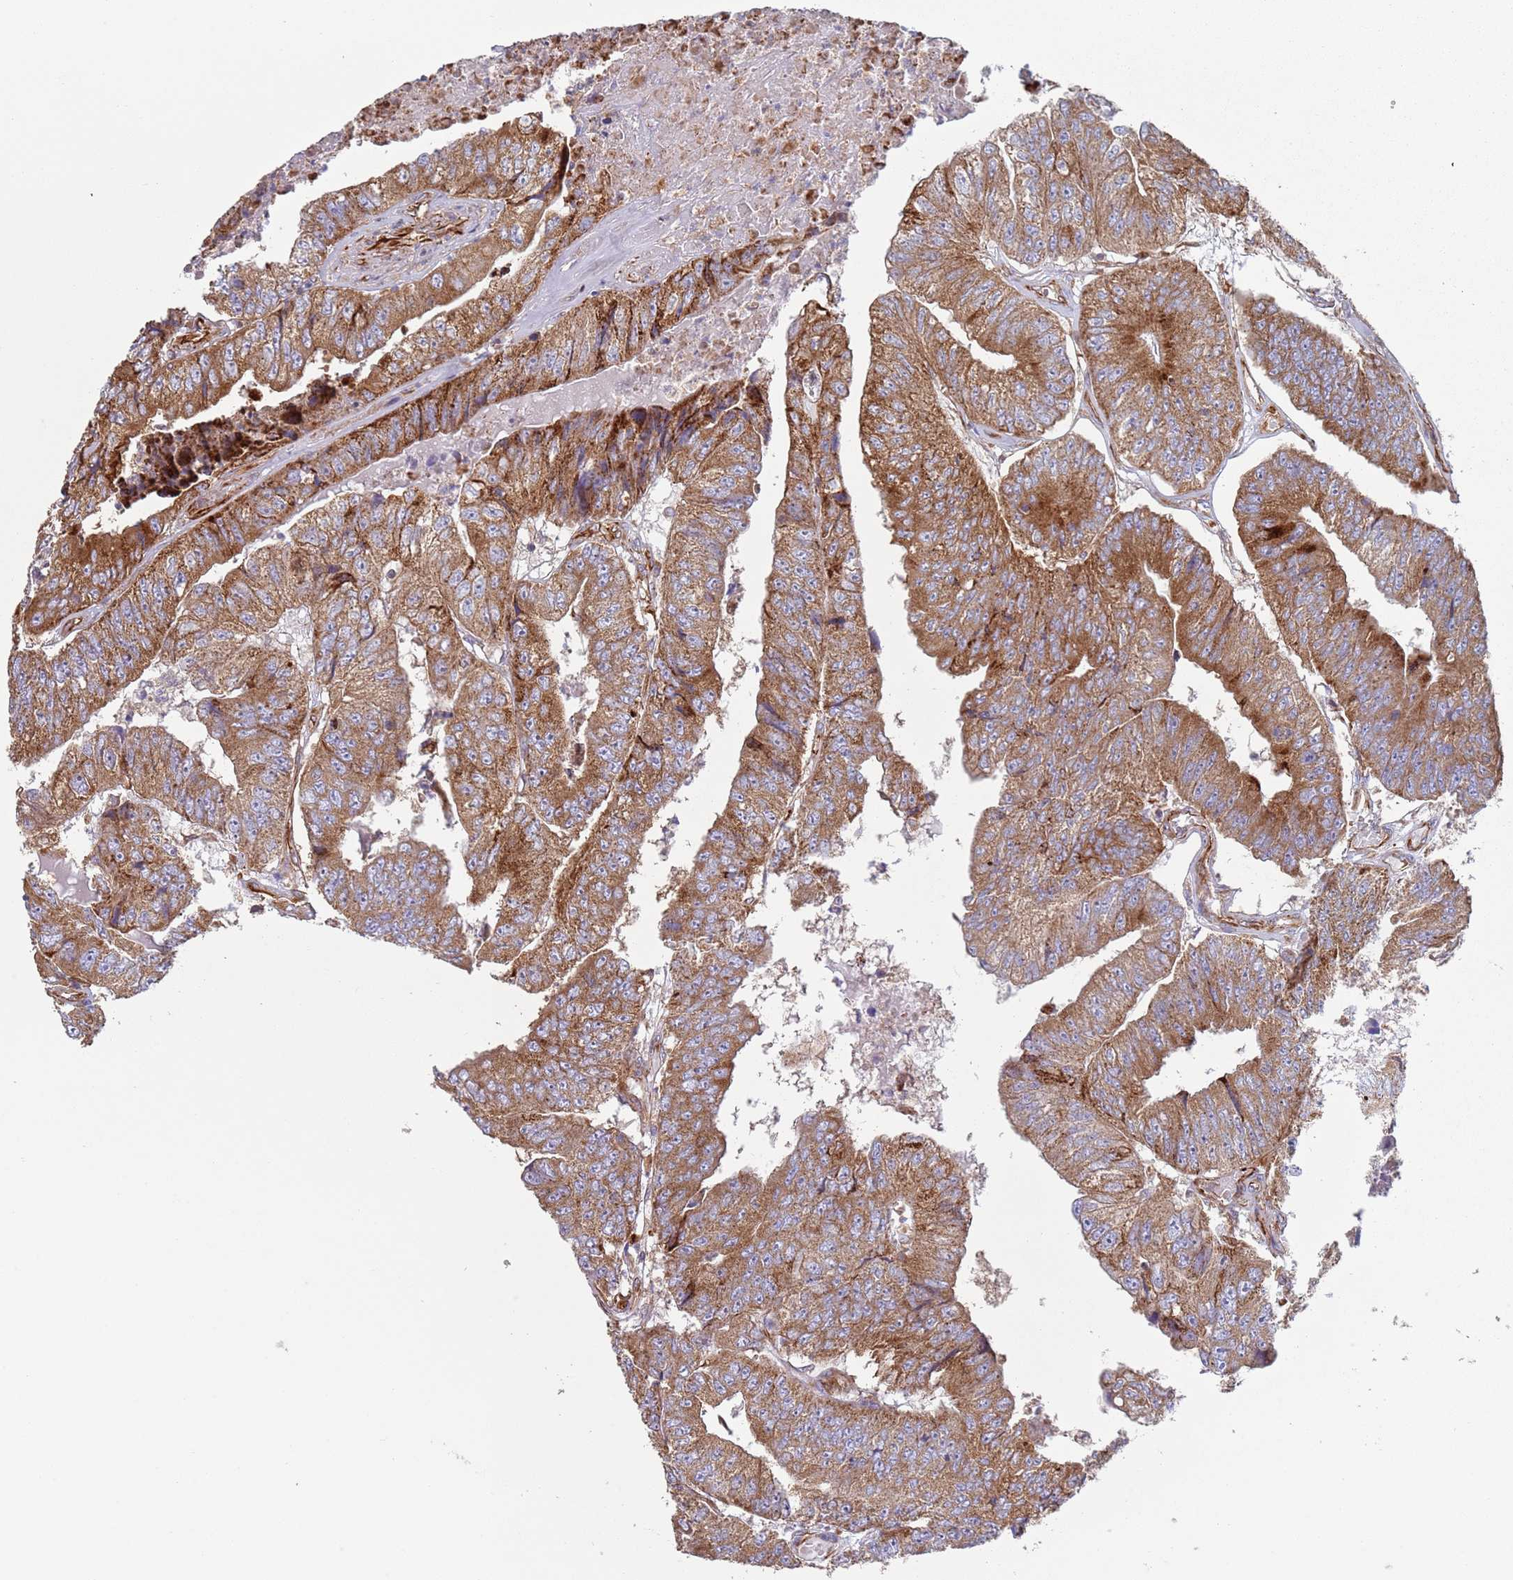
{"staining": {"intensity": "moderate", "quantity": ">75%", "location": "cytoplasmic/membranous"}, "tissue": "colorectal cancer", "cell_type": "Tumor cells", "image_type": "cancer", "snomed": [{"axis": "morphology", "description": "Adenocarcinoma, NOS"}, {"axis": "topography", "description": "Colon"}], "caption": "This is an image of immunohistochemistry (IHC) staining of colorectal cancer (adenocarcinoma), which shows moderate staining in the cytoplasmic/membranous of tumor cells.", "gene": "SNAPIN", "patient": {"sex": "female", "age": 67}}